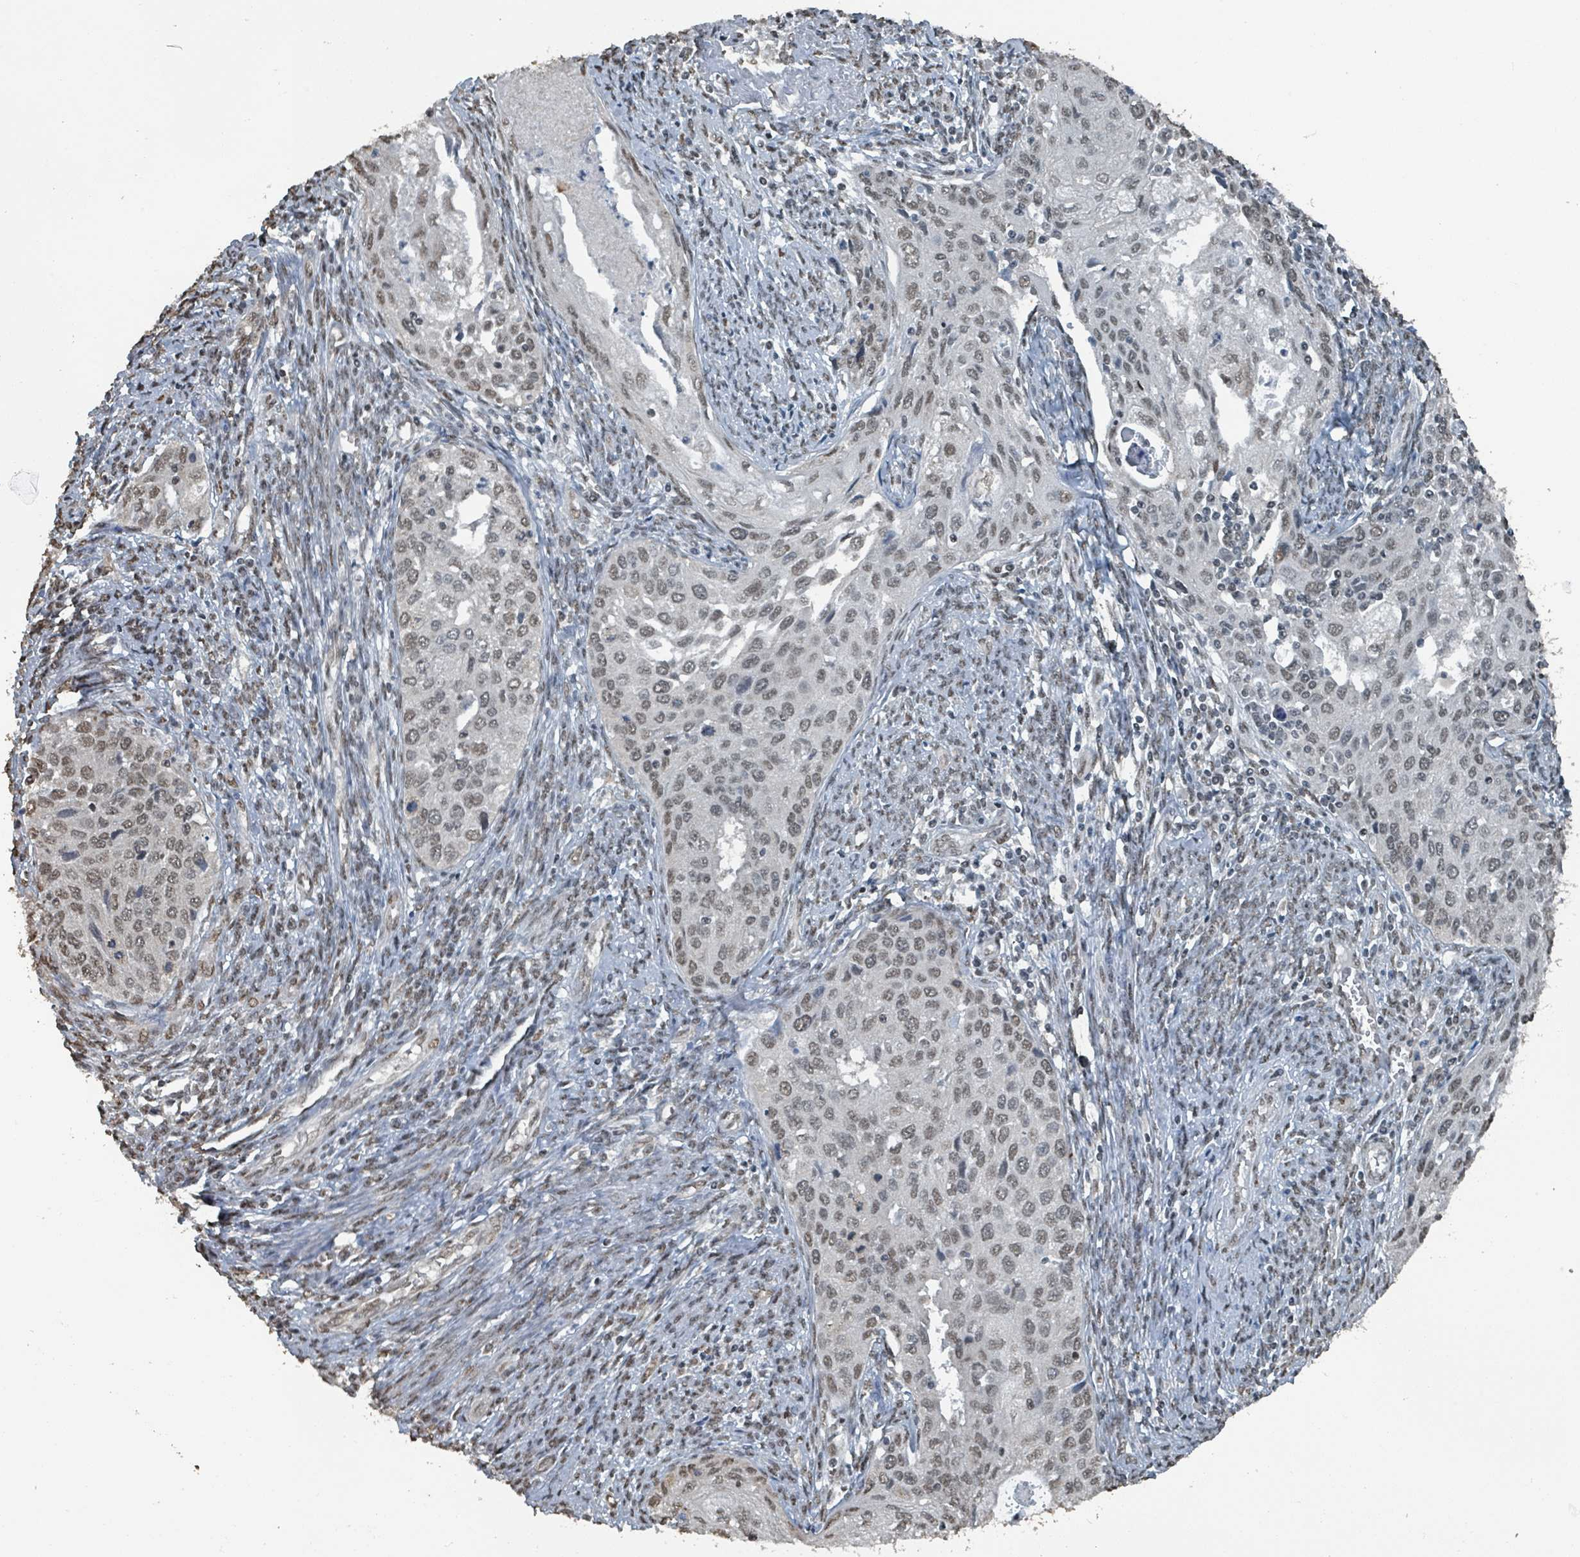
{"staining": {"intensity": "weak", "quantity": ">75%", "location": "nuclear"}, "tissue": "cervical cancer", "cell_type": "Tumor cells", "image_type": "cancer", "snomed": [{"axis": "morphology", "description": "Squamous cell carcinoma, NOS"}, {"axis": "topography", "description": "Cervix"}], "caption": "Cervical squamous cell carcinoma stained for a protein exhibits weak nuclear positivity in tumor cells. (DAB IHC, brown staining for protein, blue staining for nuclei).", "gene": "PHIP", "patient": {"sex": "female", "age": 67}}